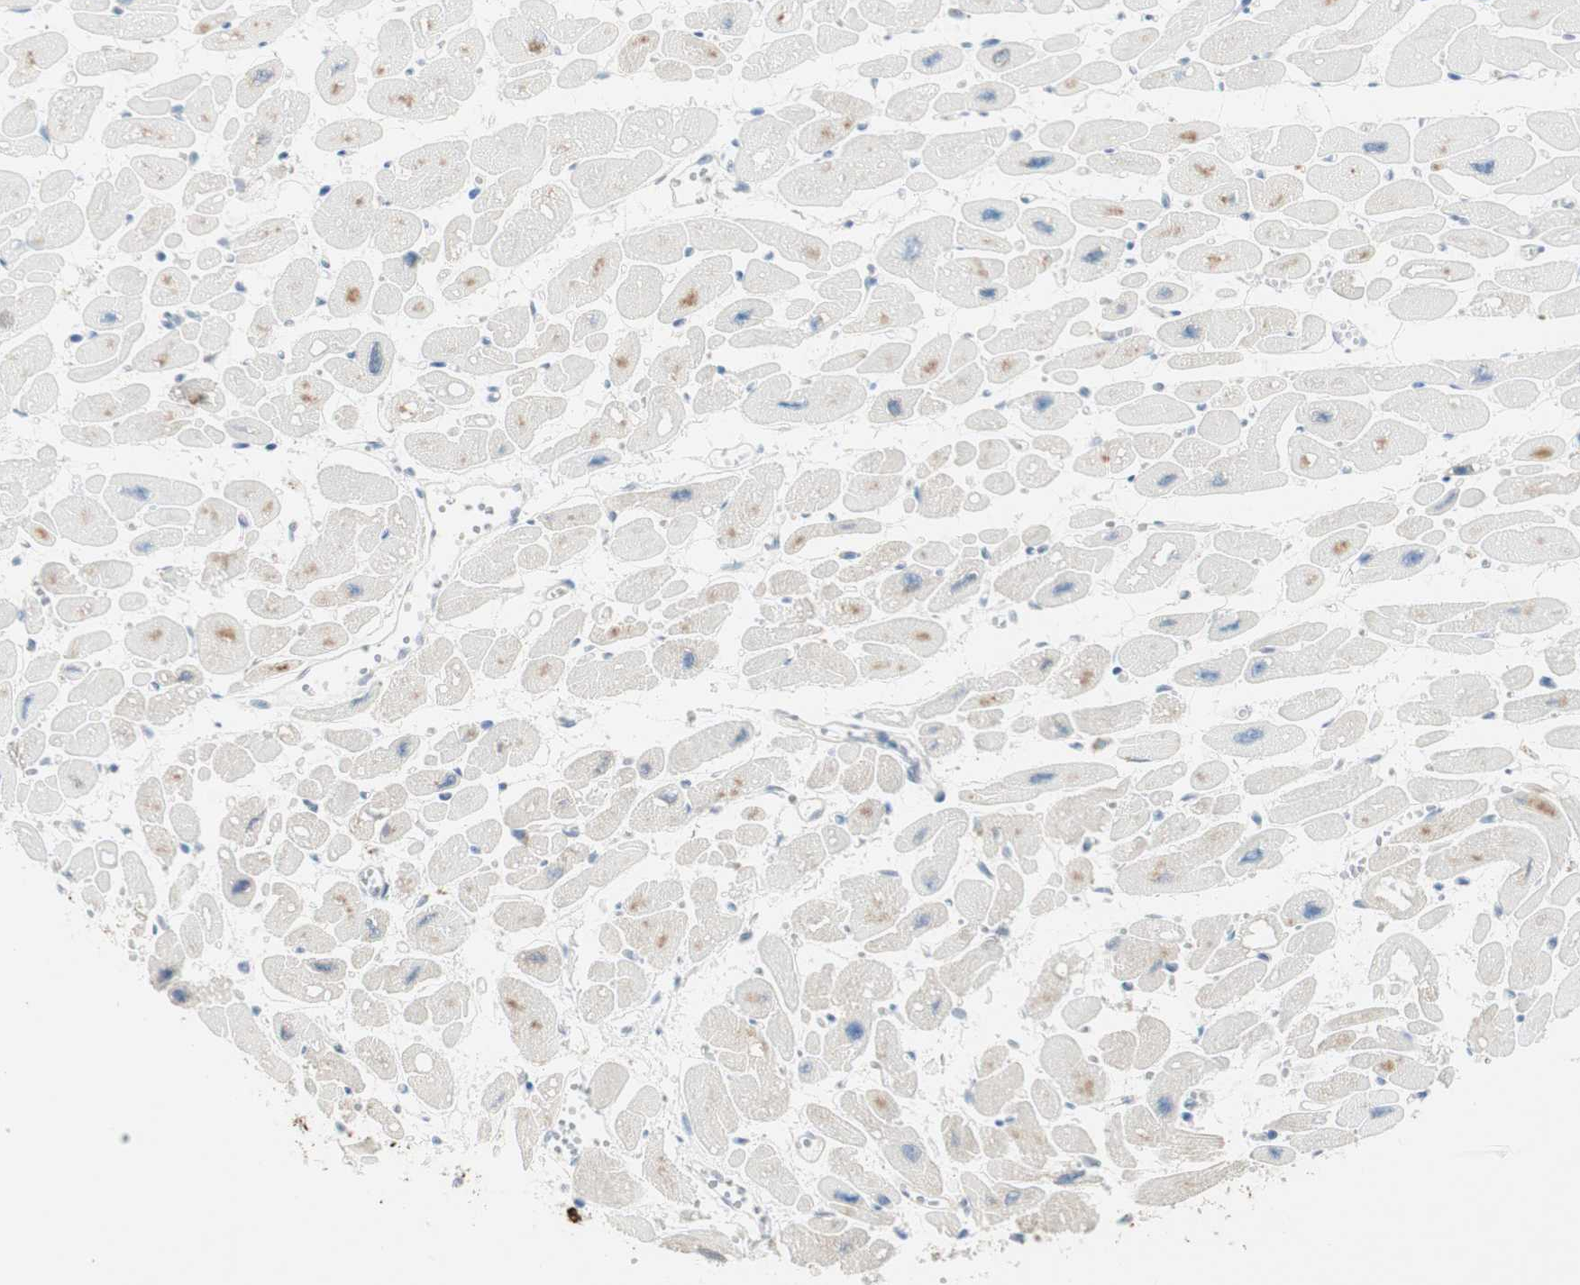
{"staining": {"intensity": "weak", "quantity": "25%-75%", "location": "cytoplasmic/membranous"}, "tissue": "heart muscle", "cell_type": "Cardiomyocytes", "image_type": "normal", "snomed": [{"axis": "morphology", "description": "Normal tissue, NOS"}, {"axis": "topography", "description": "Heart"}], "caption": "Heart muscle stained with a brown dye demonstrates weak cytoplasmic/membranous positive expression in approximately 25%-75% of cardiomyocytes.", "gene": "CDK3", "patient": {"sex": "female", "age": 54}}